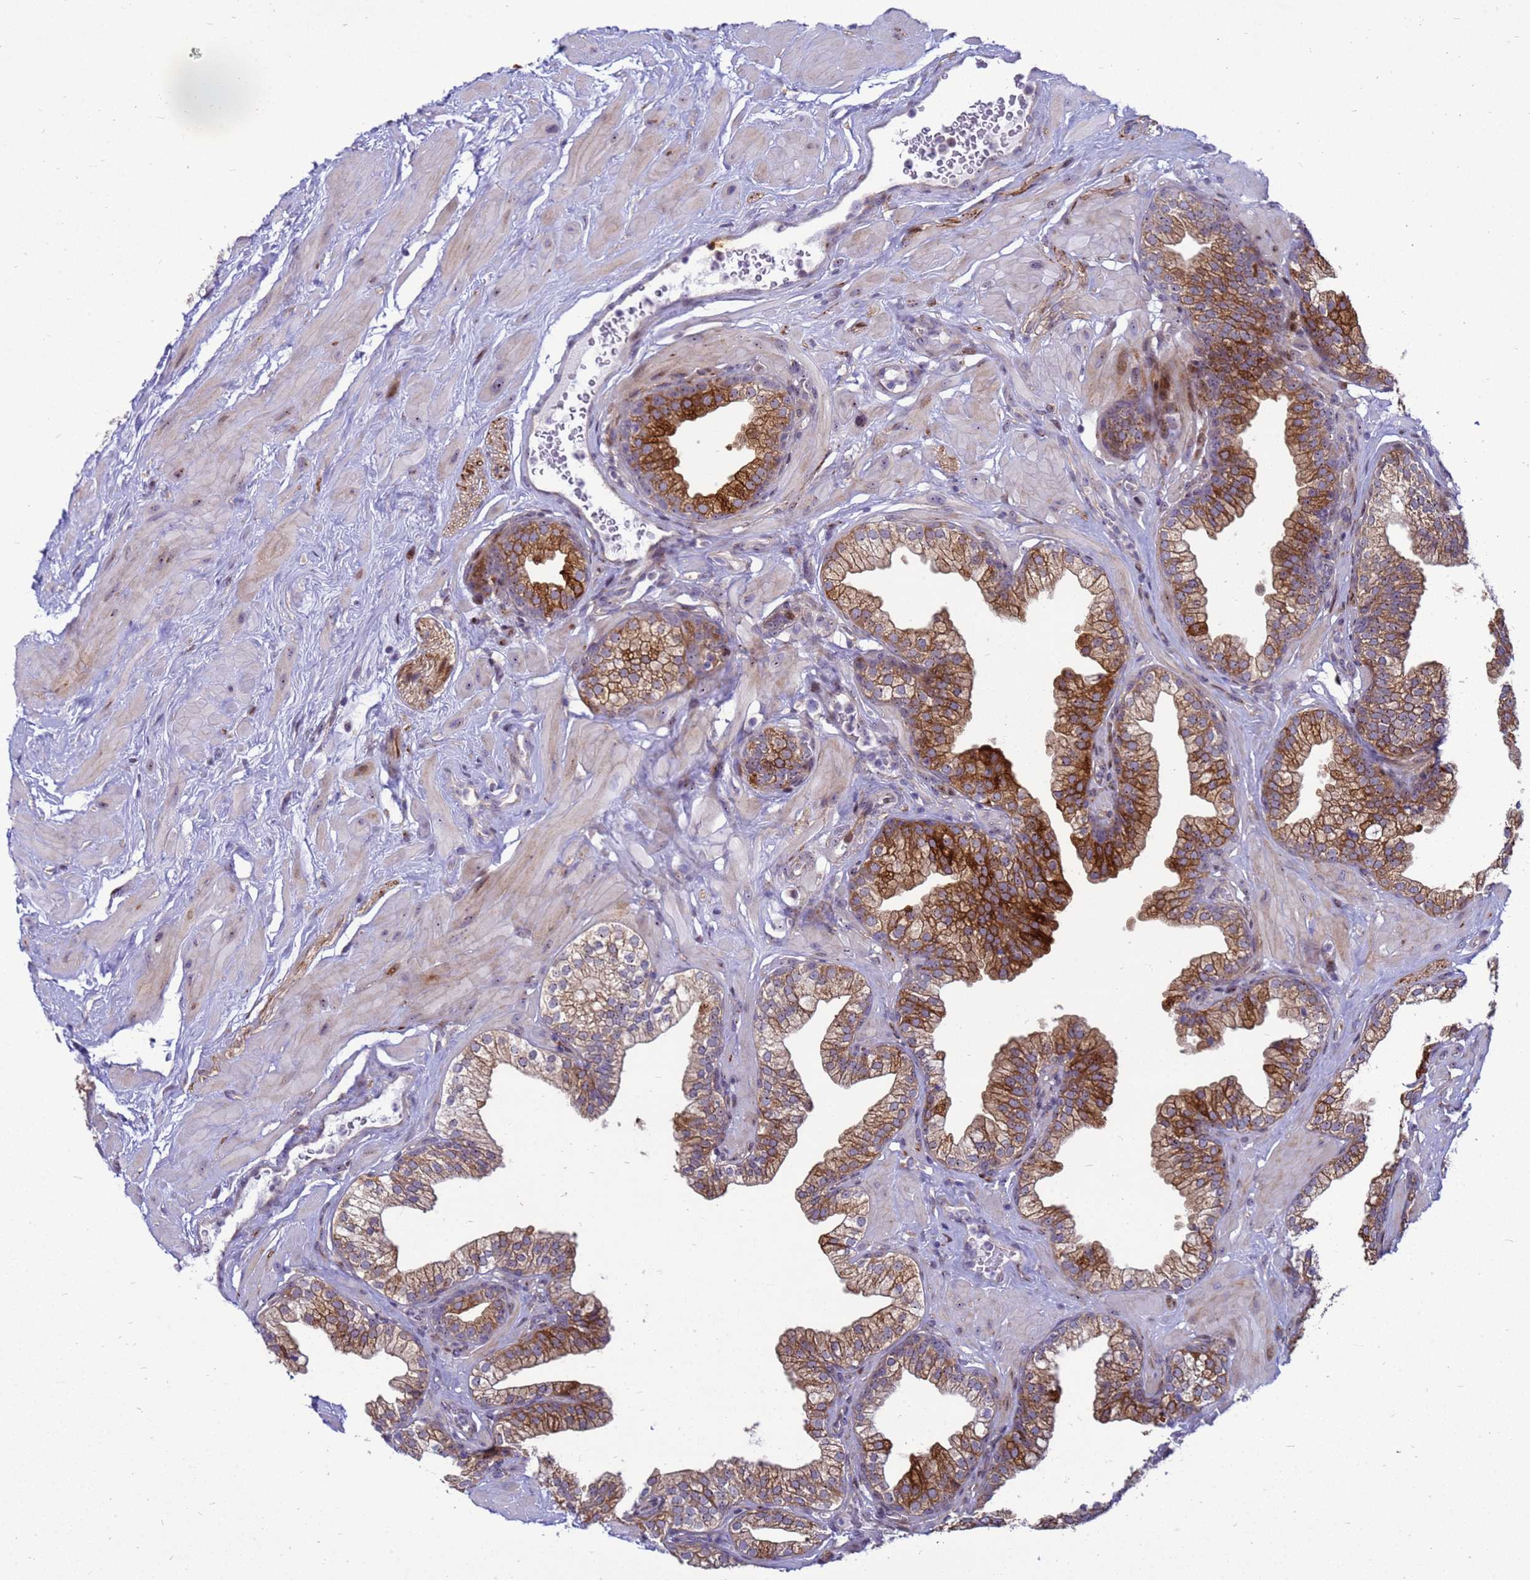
{"staining": {"intensity": "strong", "quantity": "25%-75%", "location": "cytoplasmic/membranous"}, "tissue": "prostate", "cell_type": "Glandular cells", "image_type": "normal", "snomed": [{"axis": "morphology", "description": "Normal tissue, NOS"}, {"axis": "morphology", "description": "Urothelial carcinoma, Low grade"}, {"axis": "topography", "description": "Urinary bladder"}, {"axis": "topography", "description": "Prostate"}], "caption": "Immunohistochemistry of benign prostate displays high levels of strong cytoplasmic/membranous staining in about 25%-75% of glandular cells. (brown staining indicates protein expression, while blue staining denotes nuclei).", "gene": "RSPO1", "patient": {"sex": "male", "age": 60}}